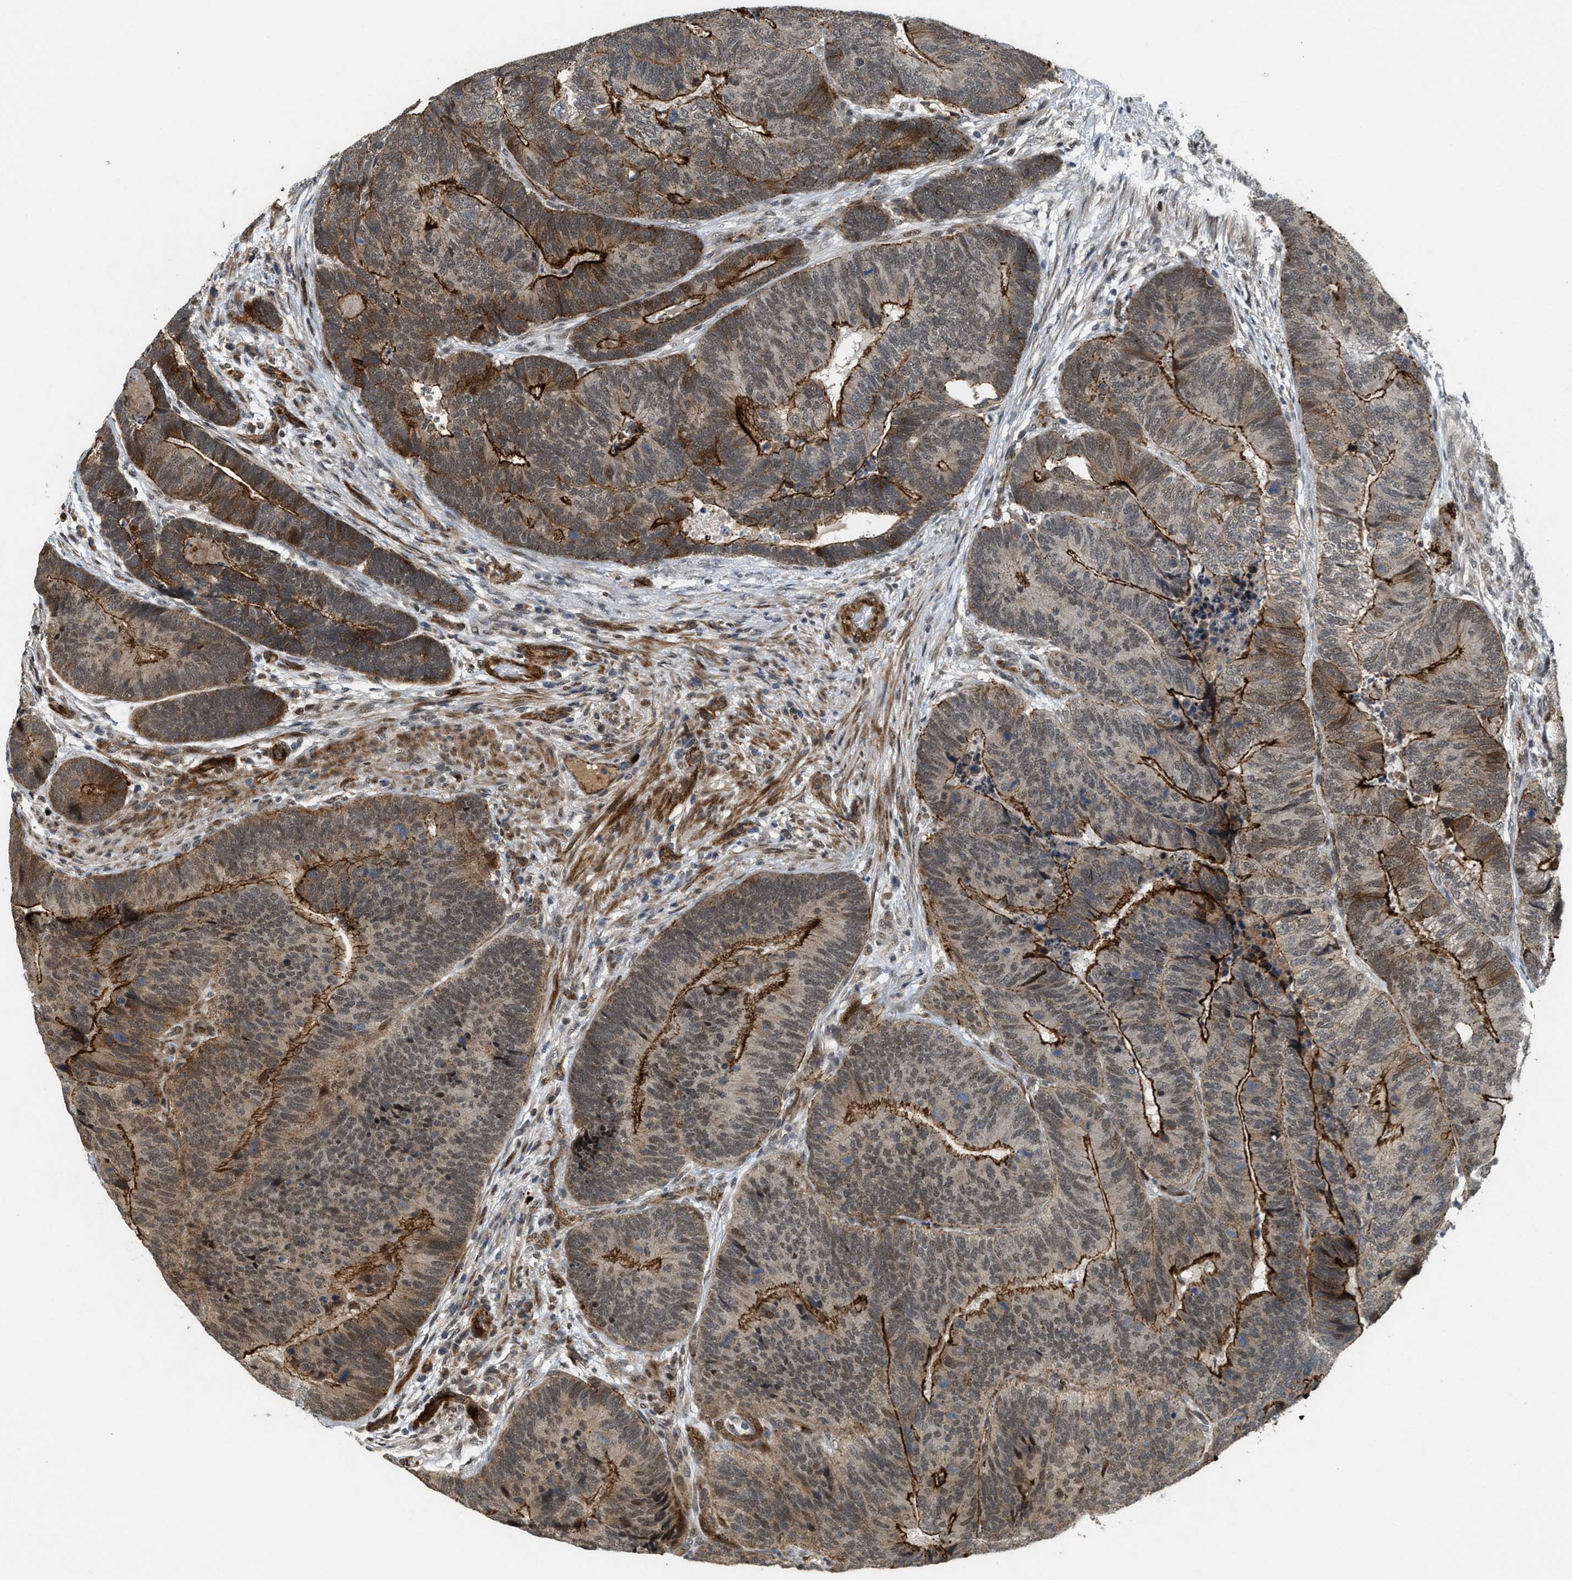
{"staining": {"intensity": "strong", "quantity": ">75%", "location": "cytoplasmic/membranous,nuclear"}, "tissue": "colorectal cancer", "cell_type": "Tumor cells", "image_type": "cancer", "snomed": [{"axis": "morphology", "description": "Adenocarcinoma, NOS"}, {"axis": "topography", "description": "Colon"}], "caption": "Protein staining shows strong cytoplasmic/membranous and nuclear expression in approximately >75% of tumor cells in colorectal cancer (adenocarcinoma). Using DAB (3,3'-diaminobenzidine) (brown) and hematoxylin (blue) stains, captured at high magnification using brightfield microscopy.", "gene": "DPF2", "patient": {"sex": "female", "age": 67}}